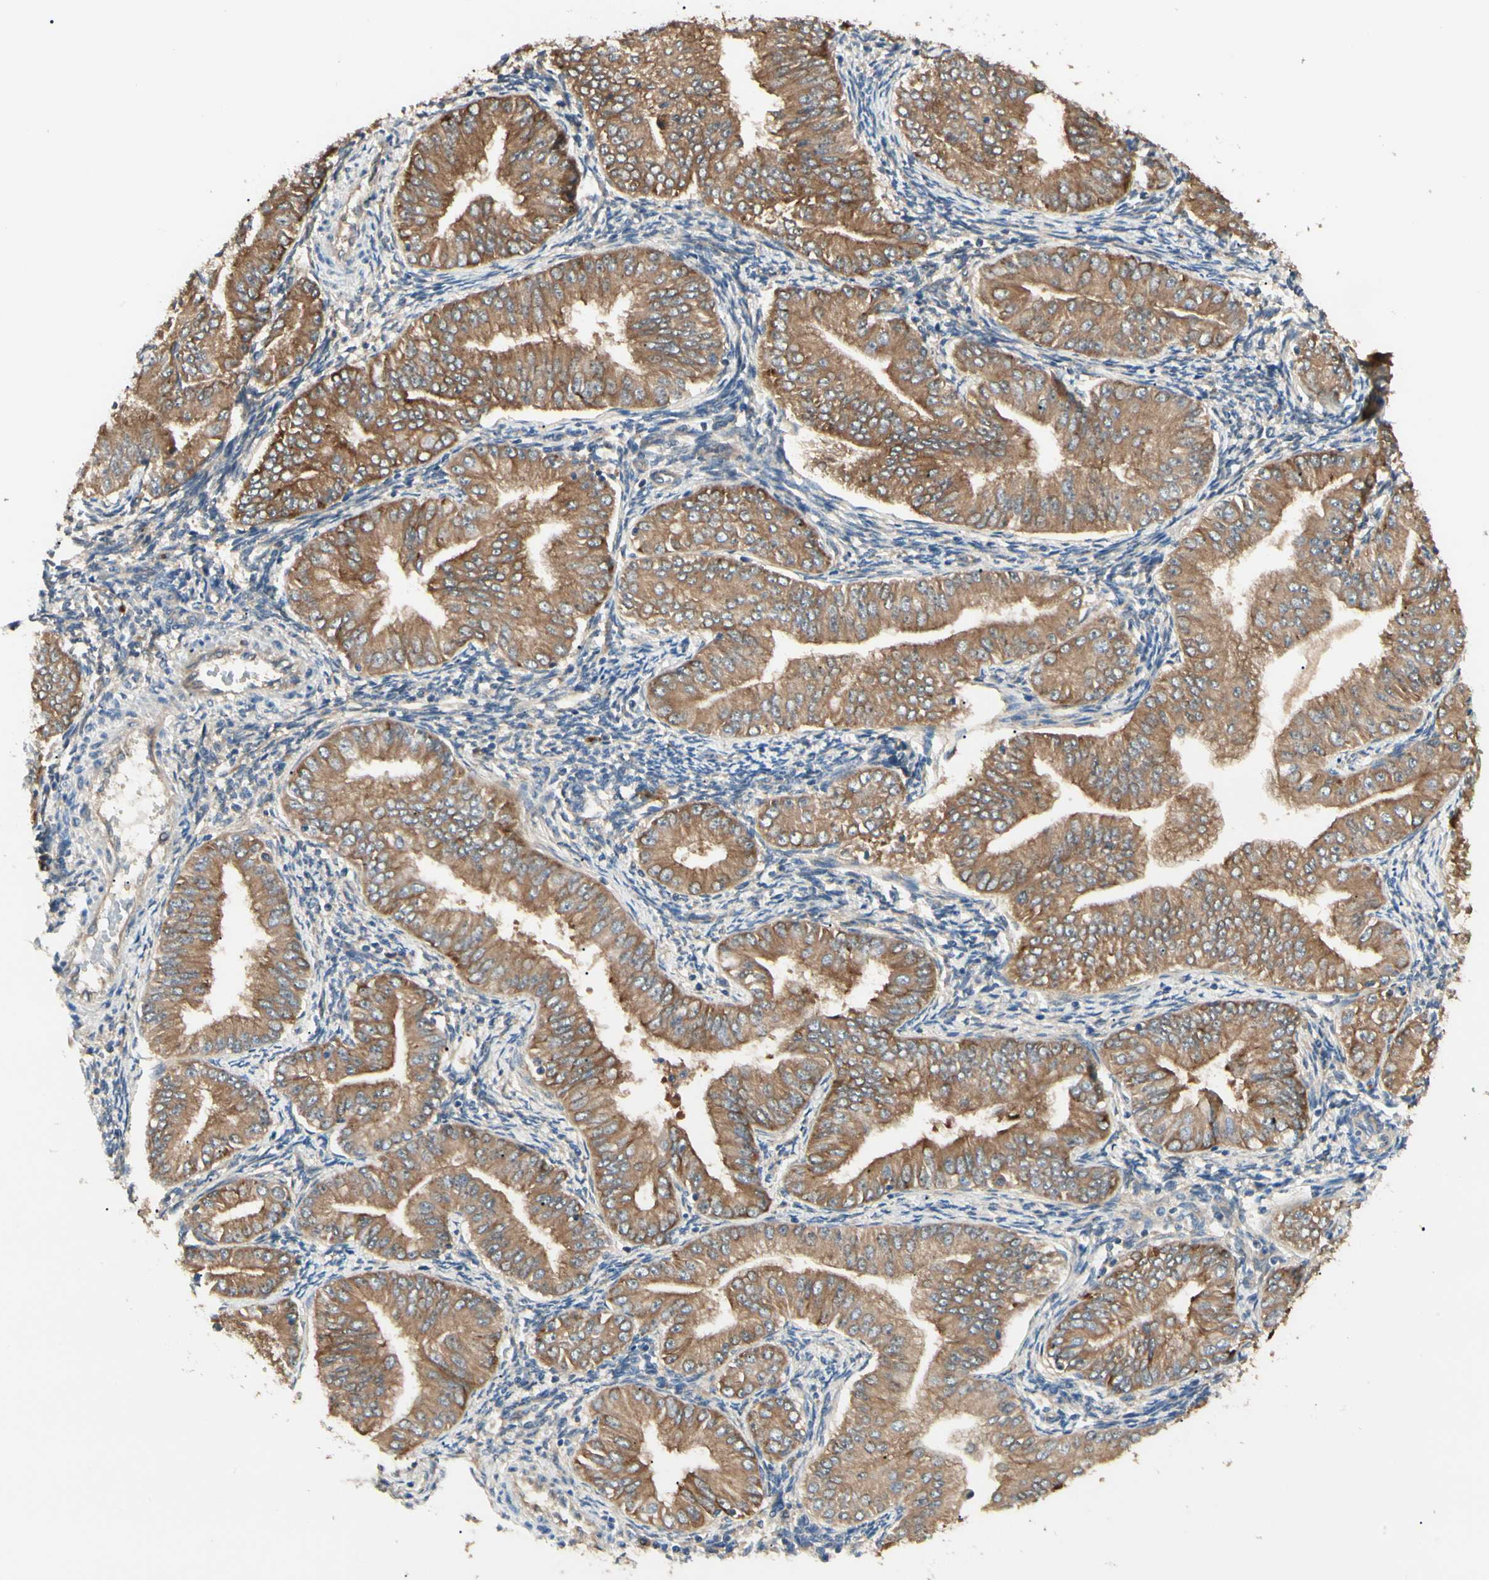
{"staining": {"intensity": "moderate", "quantity": ">75%", "location": "cytoplasmic/membranous"}, "tissue": "endometrial cancer", "cell_type": "Tumor cells", "image_type": "cancer", "snomed": [{"axis": "morphology", "description": "Normal tissue, NOS"}, {"axis": "morphology", "description": "Adenocarcinoma, NOS"}, {"axis": "topography", "description": "Endometrium"}], "caption": "Endometrial cancer (adenocarcinoma) stained for a protein displays moderate cytoplasmic/membranous positivity in tumor cells.", "gene": "NME1-NME2", "patient": {"sex": "female", "age": 53}}